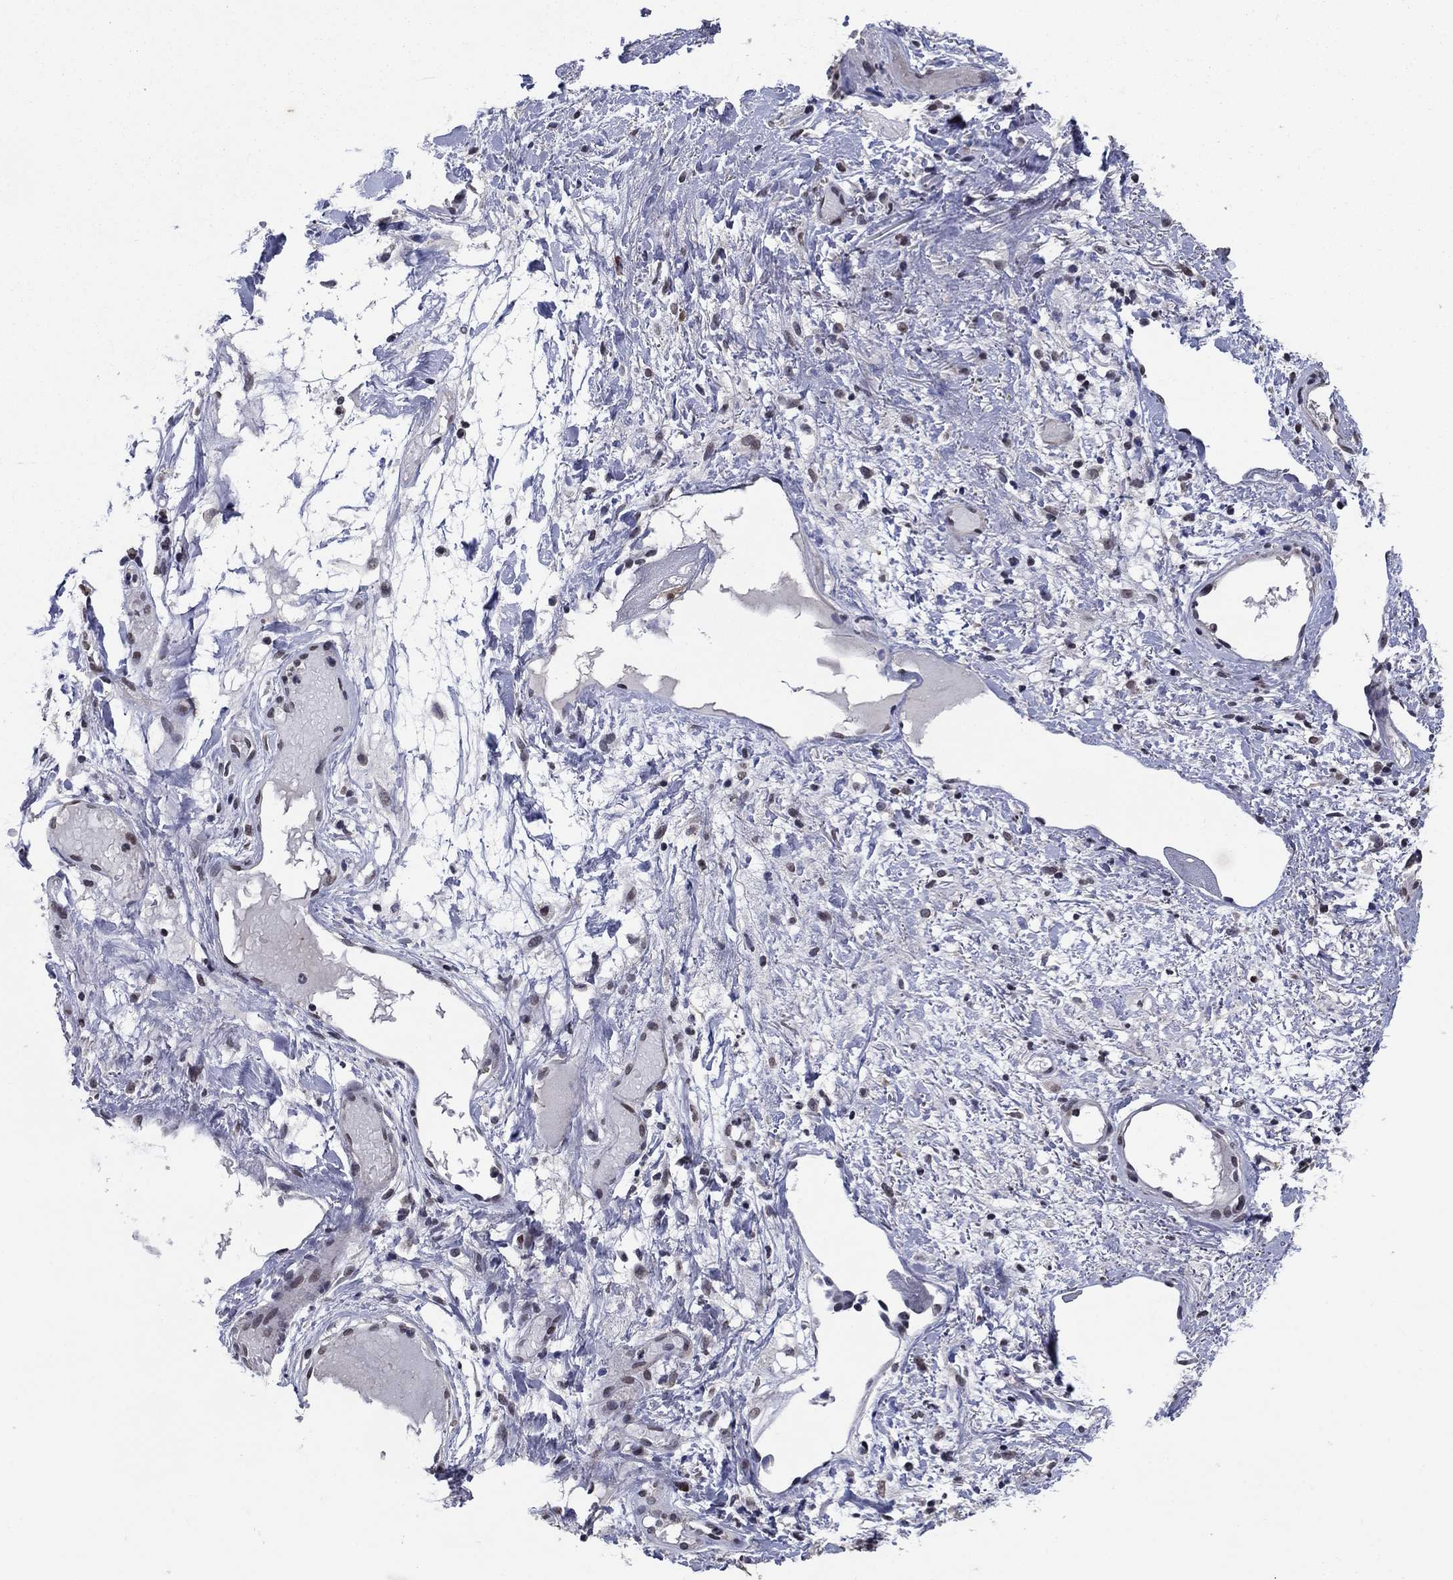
{"staining": {"intensity": "negative", "quantity": "none", "location": "none"}, "tissue": "soft tissue", "cell_type": "Fibroblasts", "image_type": "normal", "snomed": [{"axis": "morphology", "description": "Normal tissue, NOS"}, {"axis": "topography", "description": "Cartilage tissue"}], "caption": "Immunohistochemical staining of unremarkable soft tissue reveals no significant positivity in fibroblasts. Nuclei are stained in blue.", "gene": "TYMS", "patient": {"sex": "male", "age": 62}}